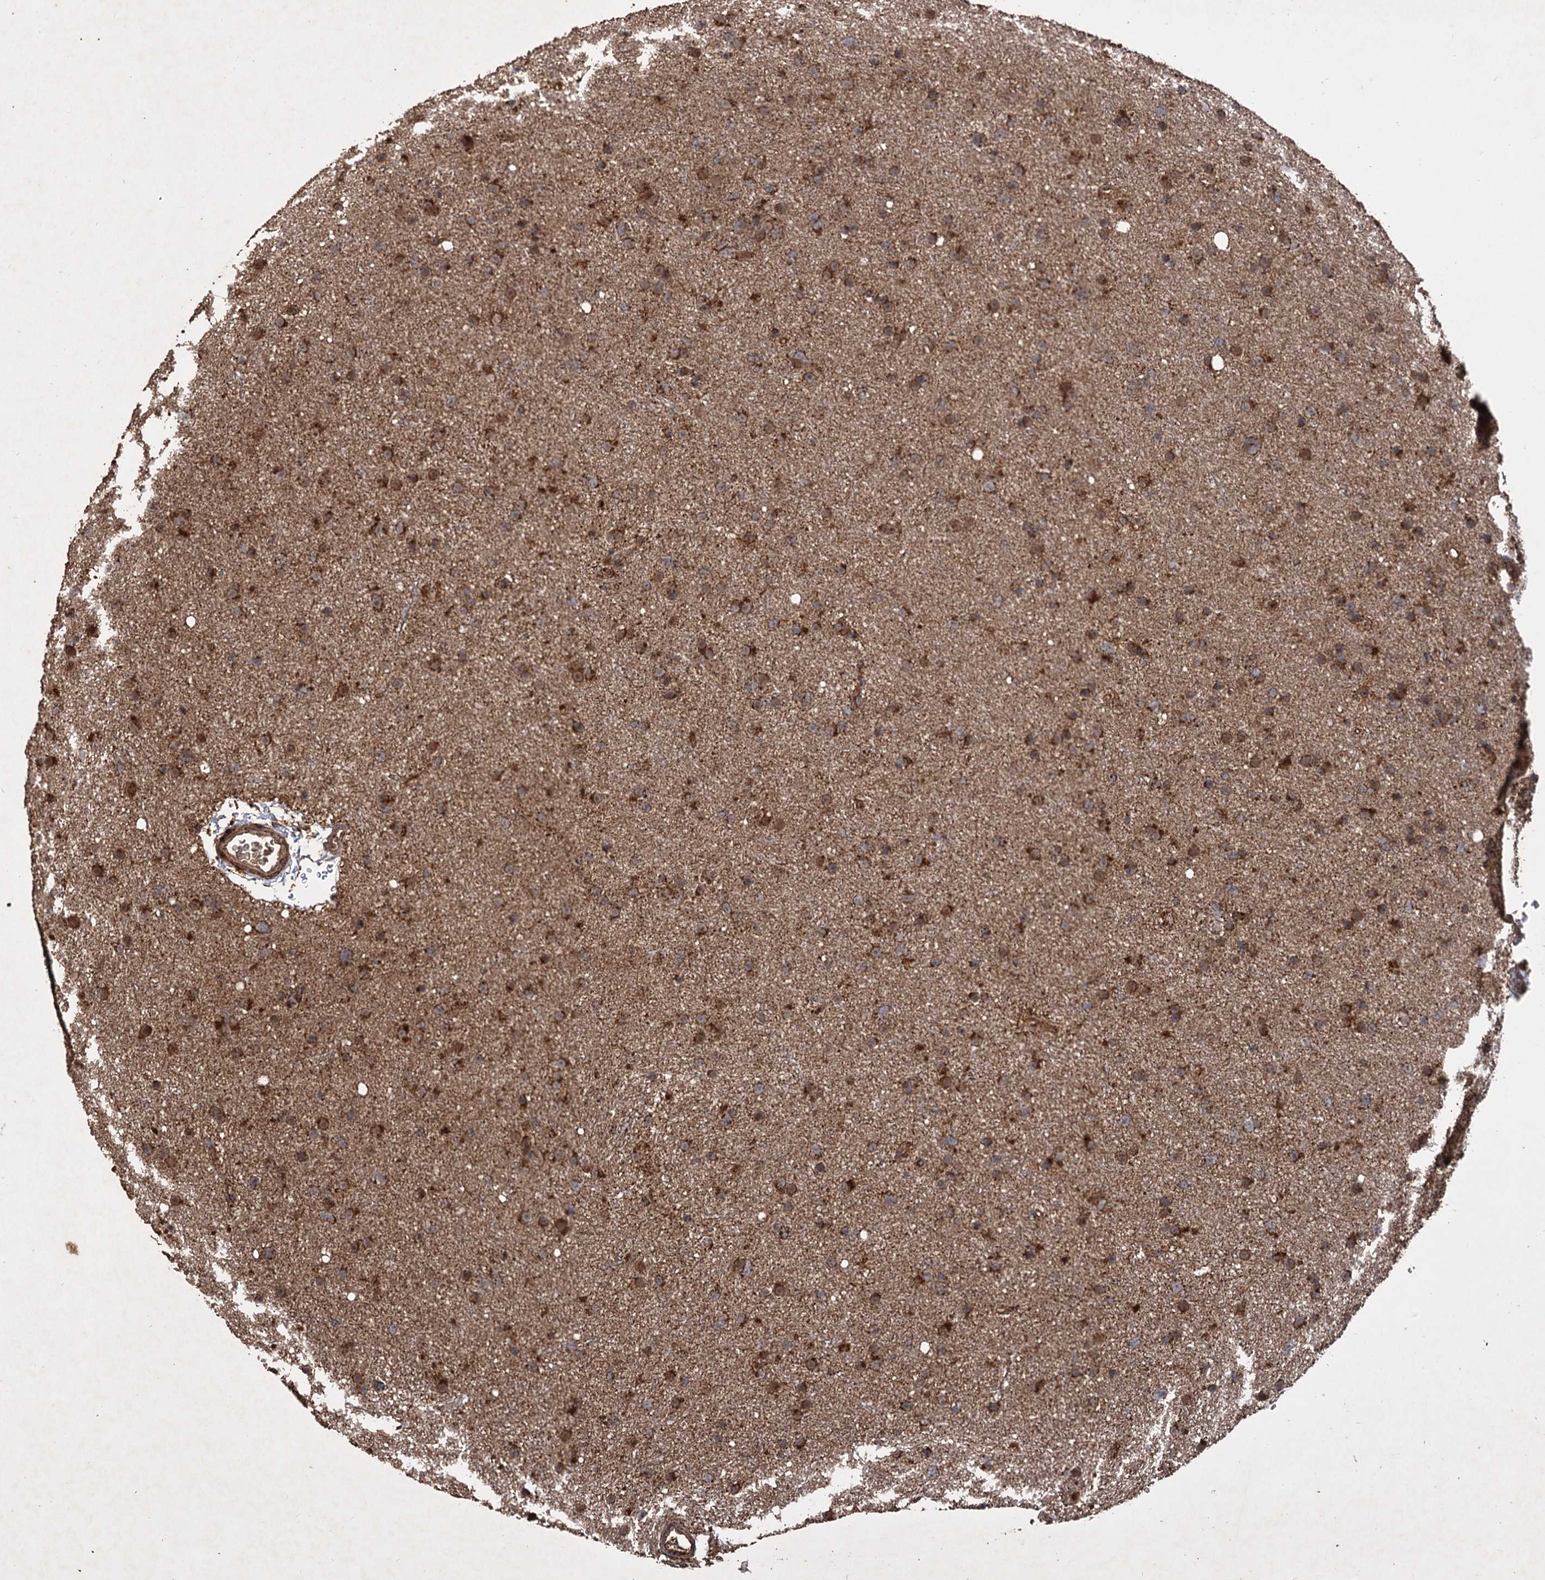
{"staining": {"intensity": "strong", "quantity": ">75%", "location": "cytoplasmic/membranous"}, "tissue": "glioma", "cell_type": "Tumor cells", "image_type": "cancer", "snomed": [{"axis": "morphology", "description": "Glioma, malignant, Low grade"}, {"axis": "topography", "description": "Cerebral cortex"}], "caption": "Low-grade glioma (malignant) stained with a brown dye demonstrates strong cytoplasmic/membranous positive expression in approximately >75% of tumor cells.", "gene": "IPO4", "patient": {"sex": "female", "age": 39}}